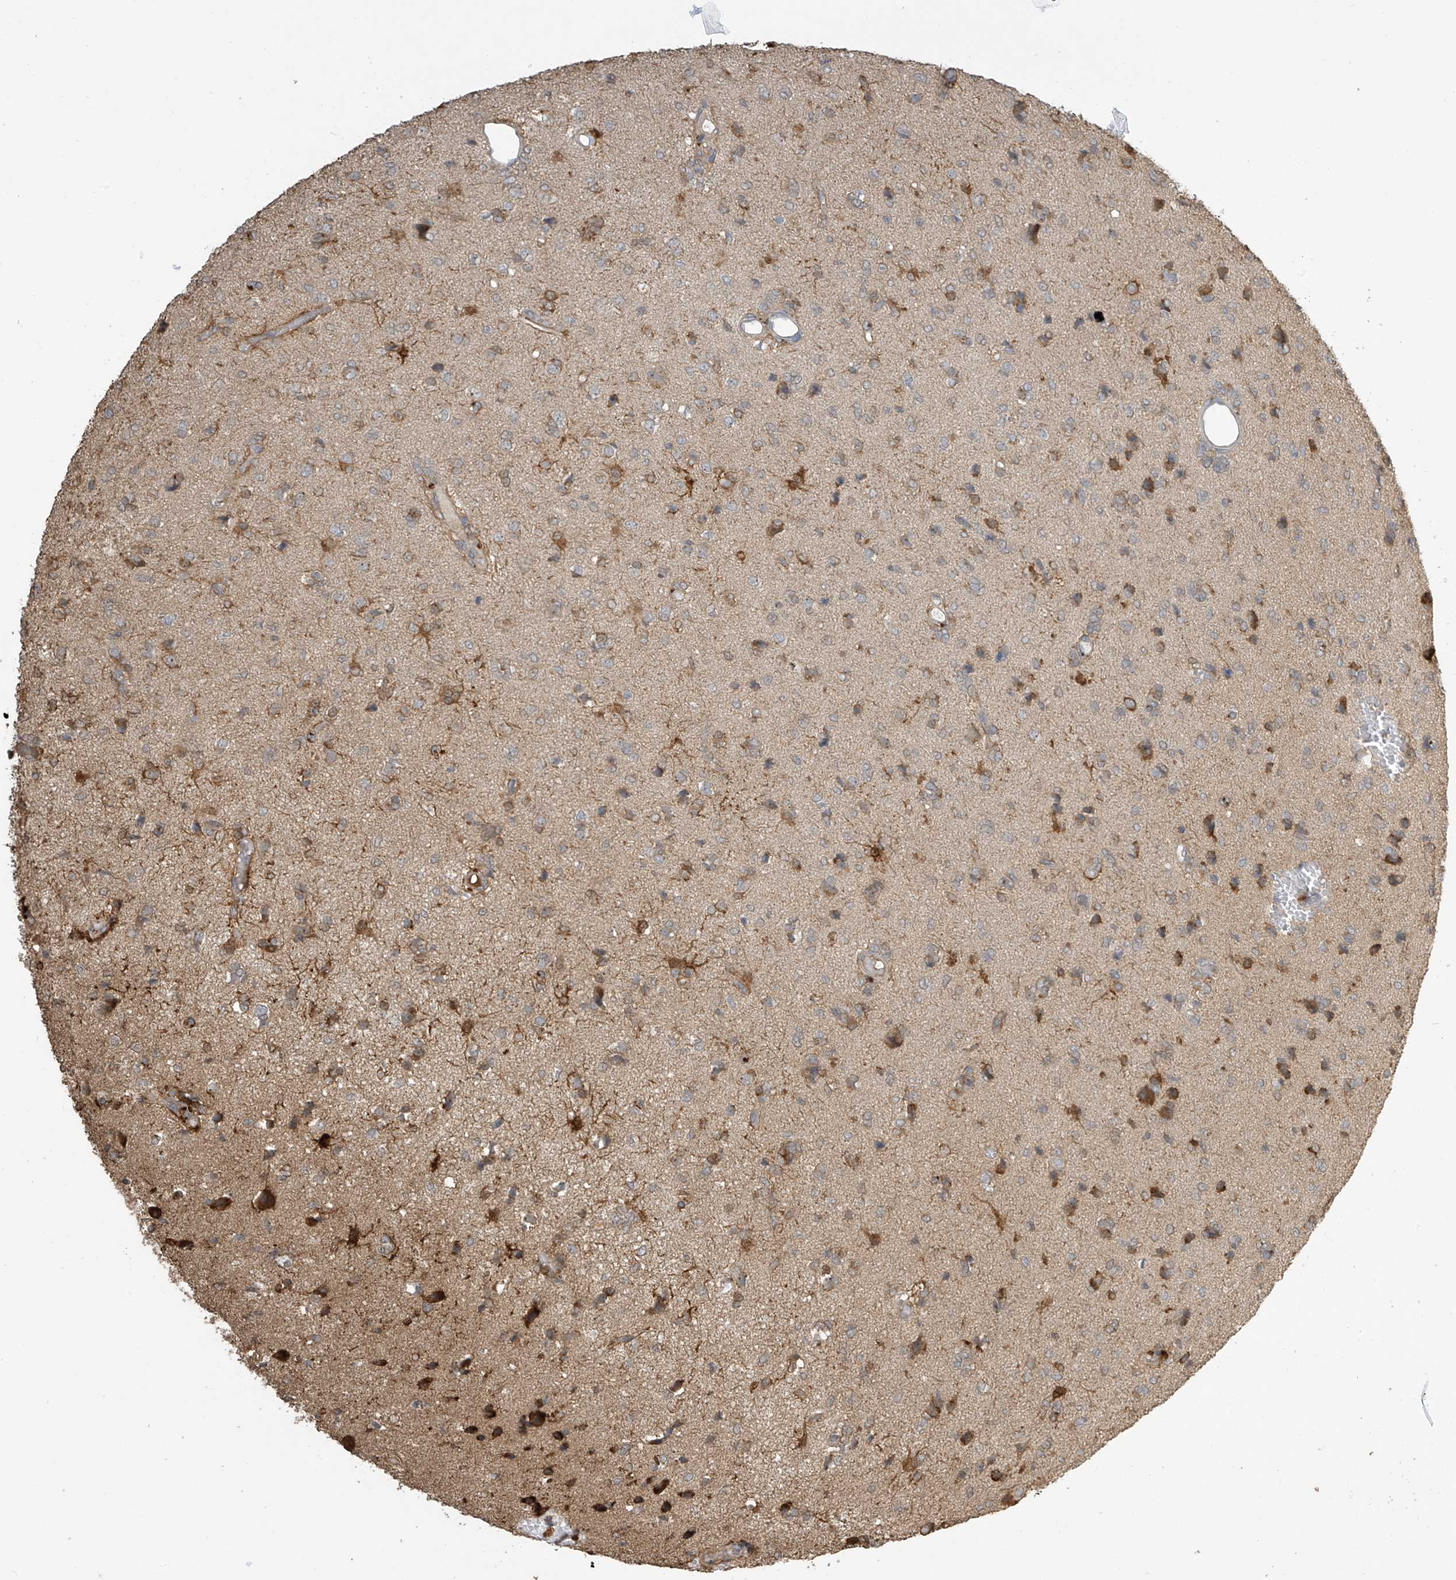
{"staining": {"intensity": "moderate", "quantity": ">75%", "location": "cytoplasmic/membranous"}, "tissue": "glioma", "cell_type": "Tumor cells", "image_type": "cancer", "snomed": [{"axis": "morphology", "description": "Glioma, malignant, High grade"}, {"axis": "topography", "description": "Brain"}], "caption": "Immunohistochemical staining of glioma reveals medium levels of moderate cytoplasmic/membranous staining in approximately >75% of tumor cells.", "gene": "SLFN14", "patient": {"sex": "female", "age": 59}}